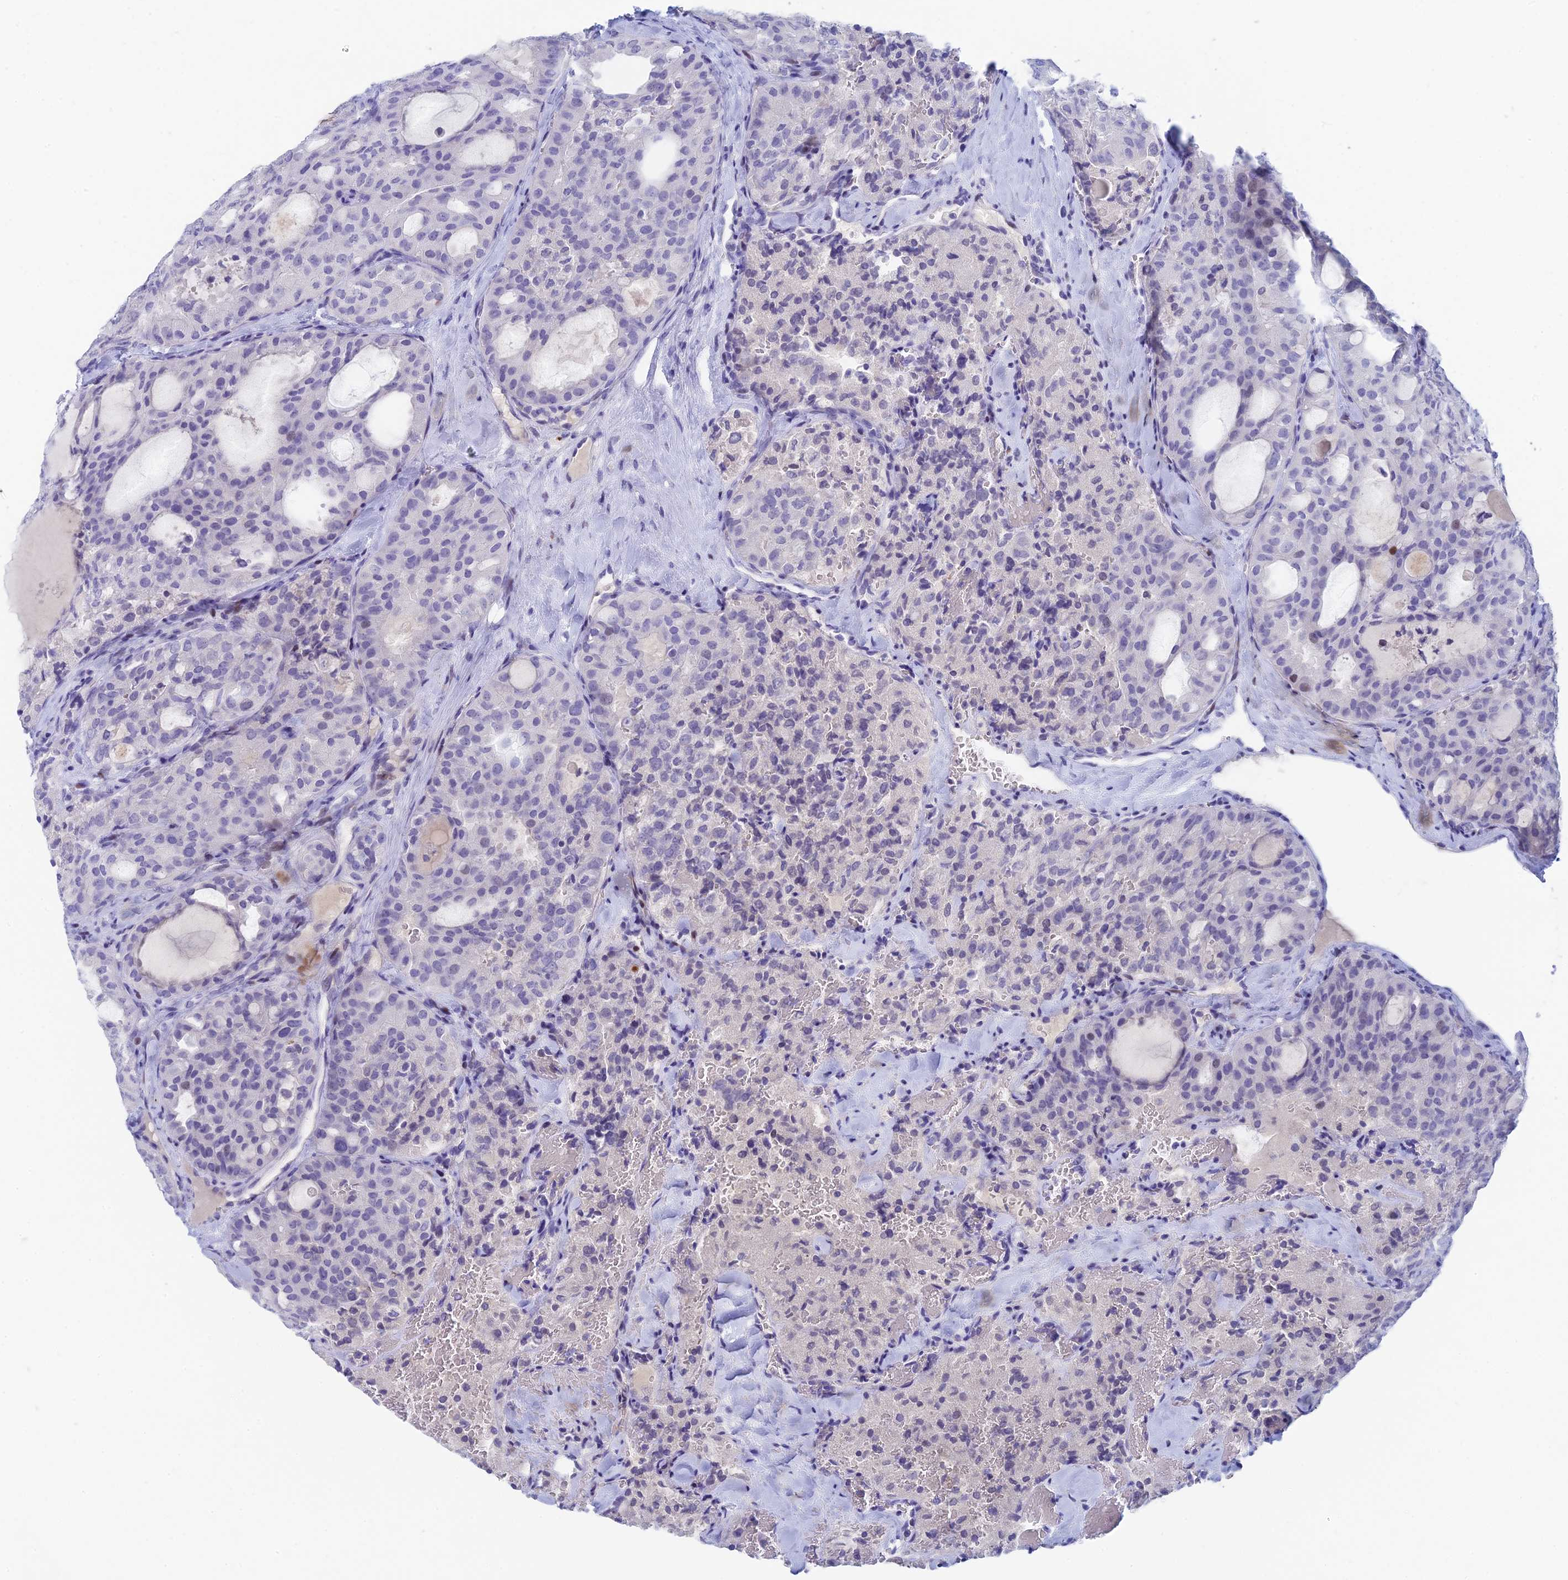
{"staining": {"intensity": "negative", "quantity": "none", "location": "none"}, "tissue": "thyroid cancer", "cell_type": "Tumor cells", "image_type": "cancer", "snomed": [{"axis": "morphology", "description": "Follicular adenoma carcinoma, NOS"}, {"axis": "topography", "description": "Thyroid gland"}], "caption": "The IHC image has no significant expression in tumor cells of follicular adenoma carcinoma (thyroid) tissue.", "gene": "REXO5", "patient": {"sex": "male", "age": 75}}